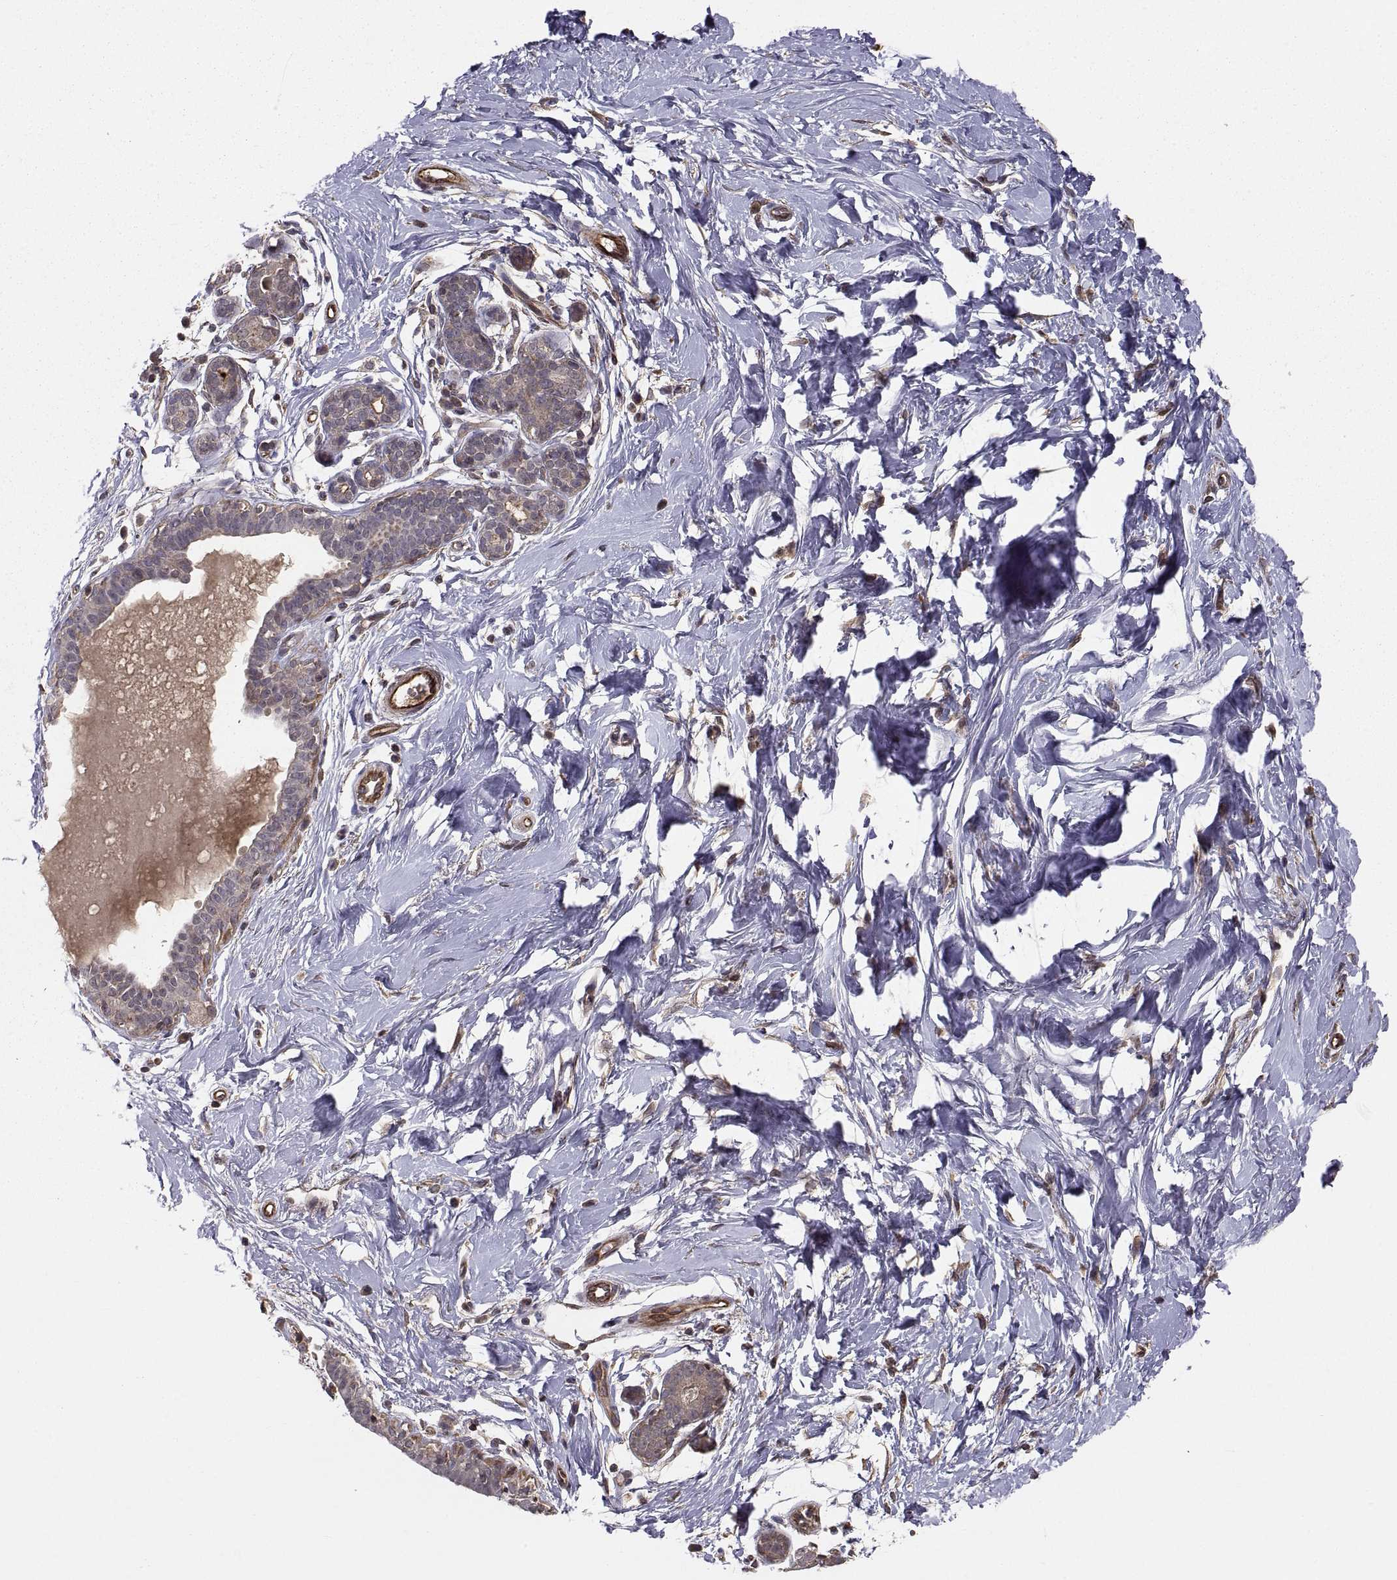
{"staining": {"intensity": "weak", "quantity": "25%-75%", "location": "cytoplasmic/membranous"}, "tissue": "breast", "cell_type": "Adipocytes", "image_type": "normal", "snomed": [{"axis": "morphology", "description": "Normal tissue, NOS"}, {"axis": "topography", "description": "Breast"}], "caption": "DAB immunohistochemical staining of benign breast shows weak cytoplasmic/membranous protein positivity in about 25%-75% of adipocytes. The protein of interest is stained brown, and the nuclei are stained in blue (DAB (3,3'-diaminobenzidine) IHC with brightfield microscopy, high magnification).", "gene": "ABL2", "patient": {"sex": "female", "age": 37}}